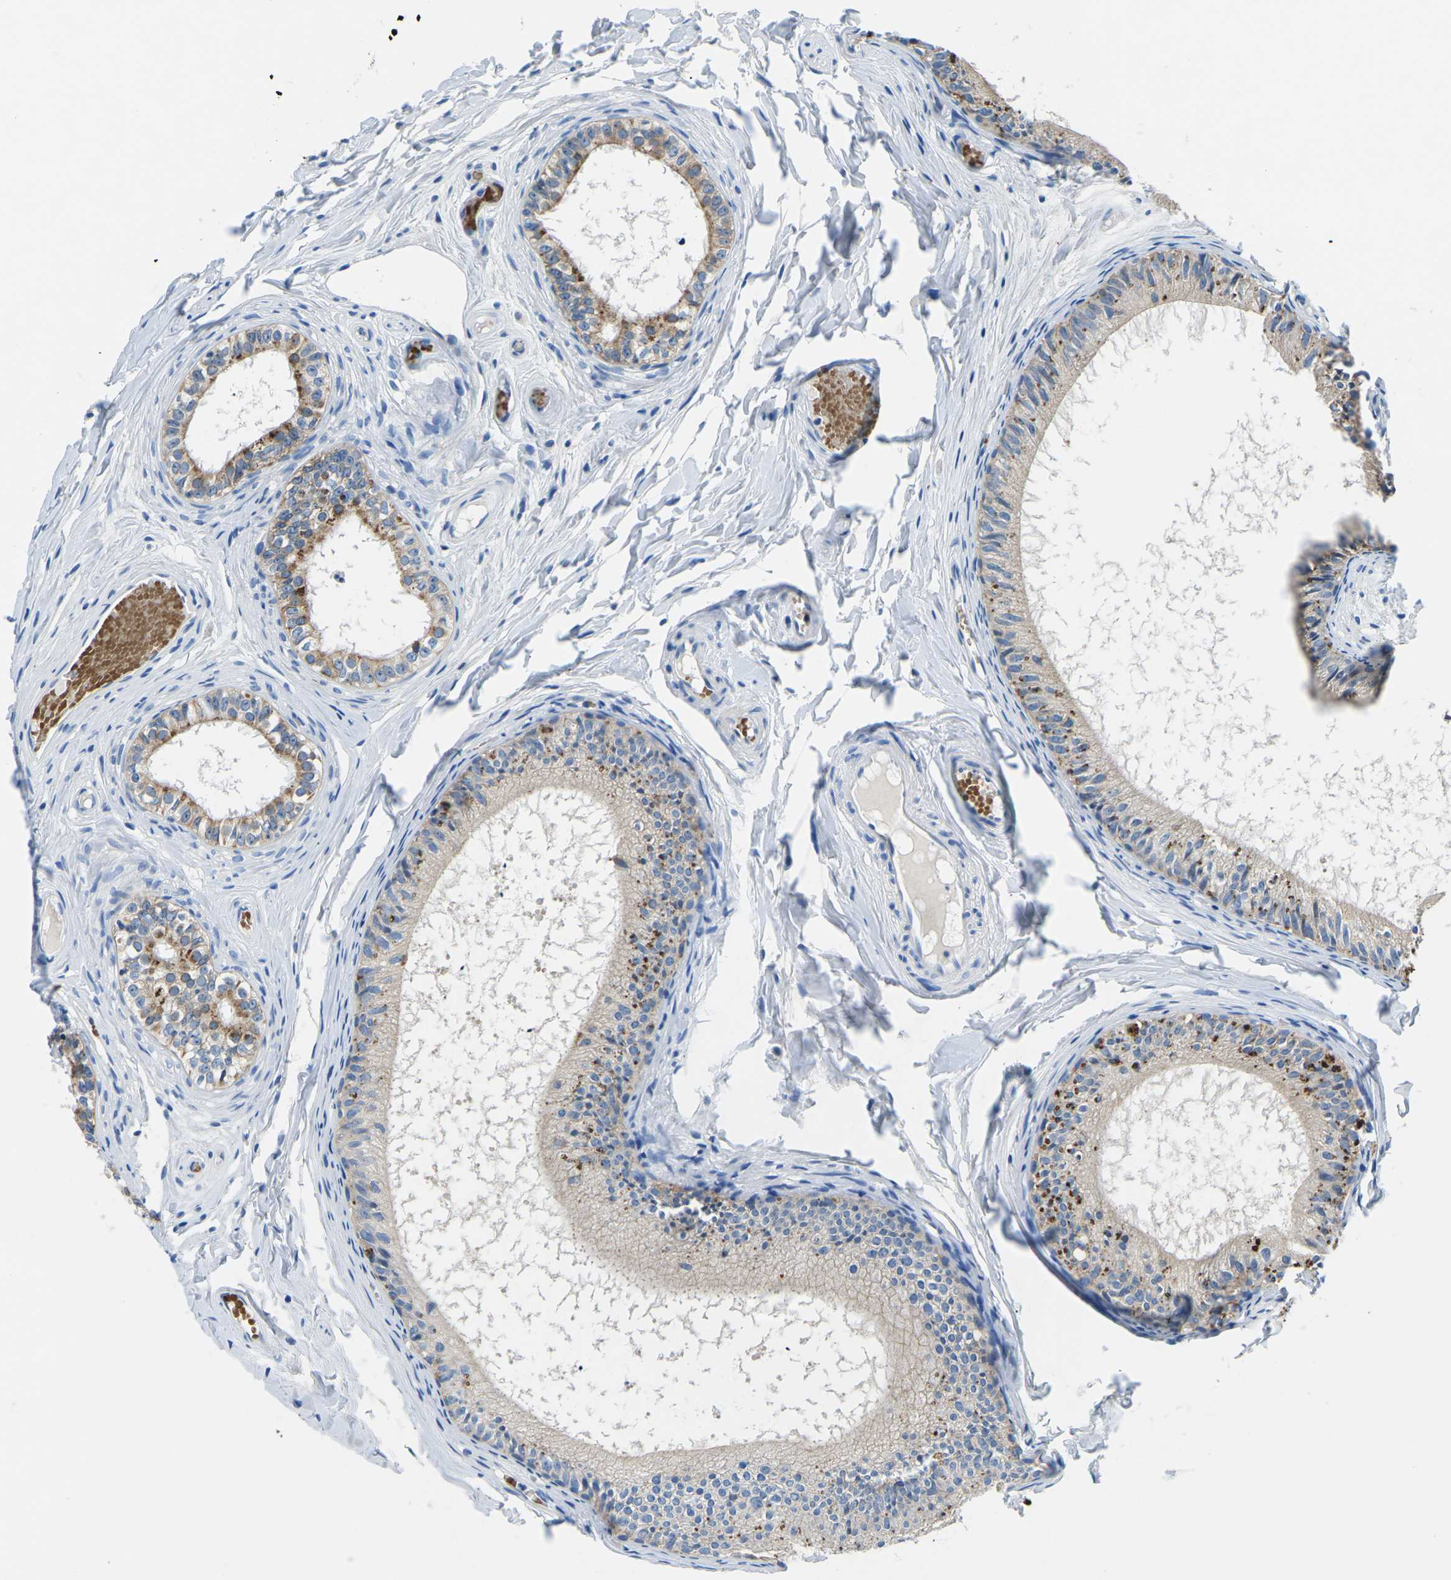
{"staining": {"intensity": "moderate", "quantity": "25%-75%", "location": "cytoplasmic/membranous"}, "tissue": "epididymis", "cell_type": "Glandular cells", "image_type": "normal", "snomed": [{"axis": "morphology", "description": "Normal tissue, NOS"}, {"axis": "topography", "description": "Epididymis"}], "caption": "Immunohistochemical staining of benign human epididymis demonstrates medium levels of moderate cytoplasmic/membranous positivity in approximately 25%-75% of glandular cells.", "gene": "TM6SF1", "patient": {"sex": "male", "age": 46}}